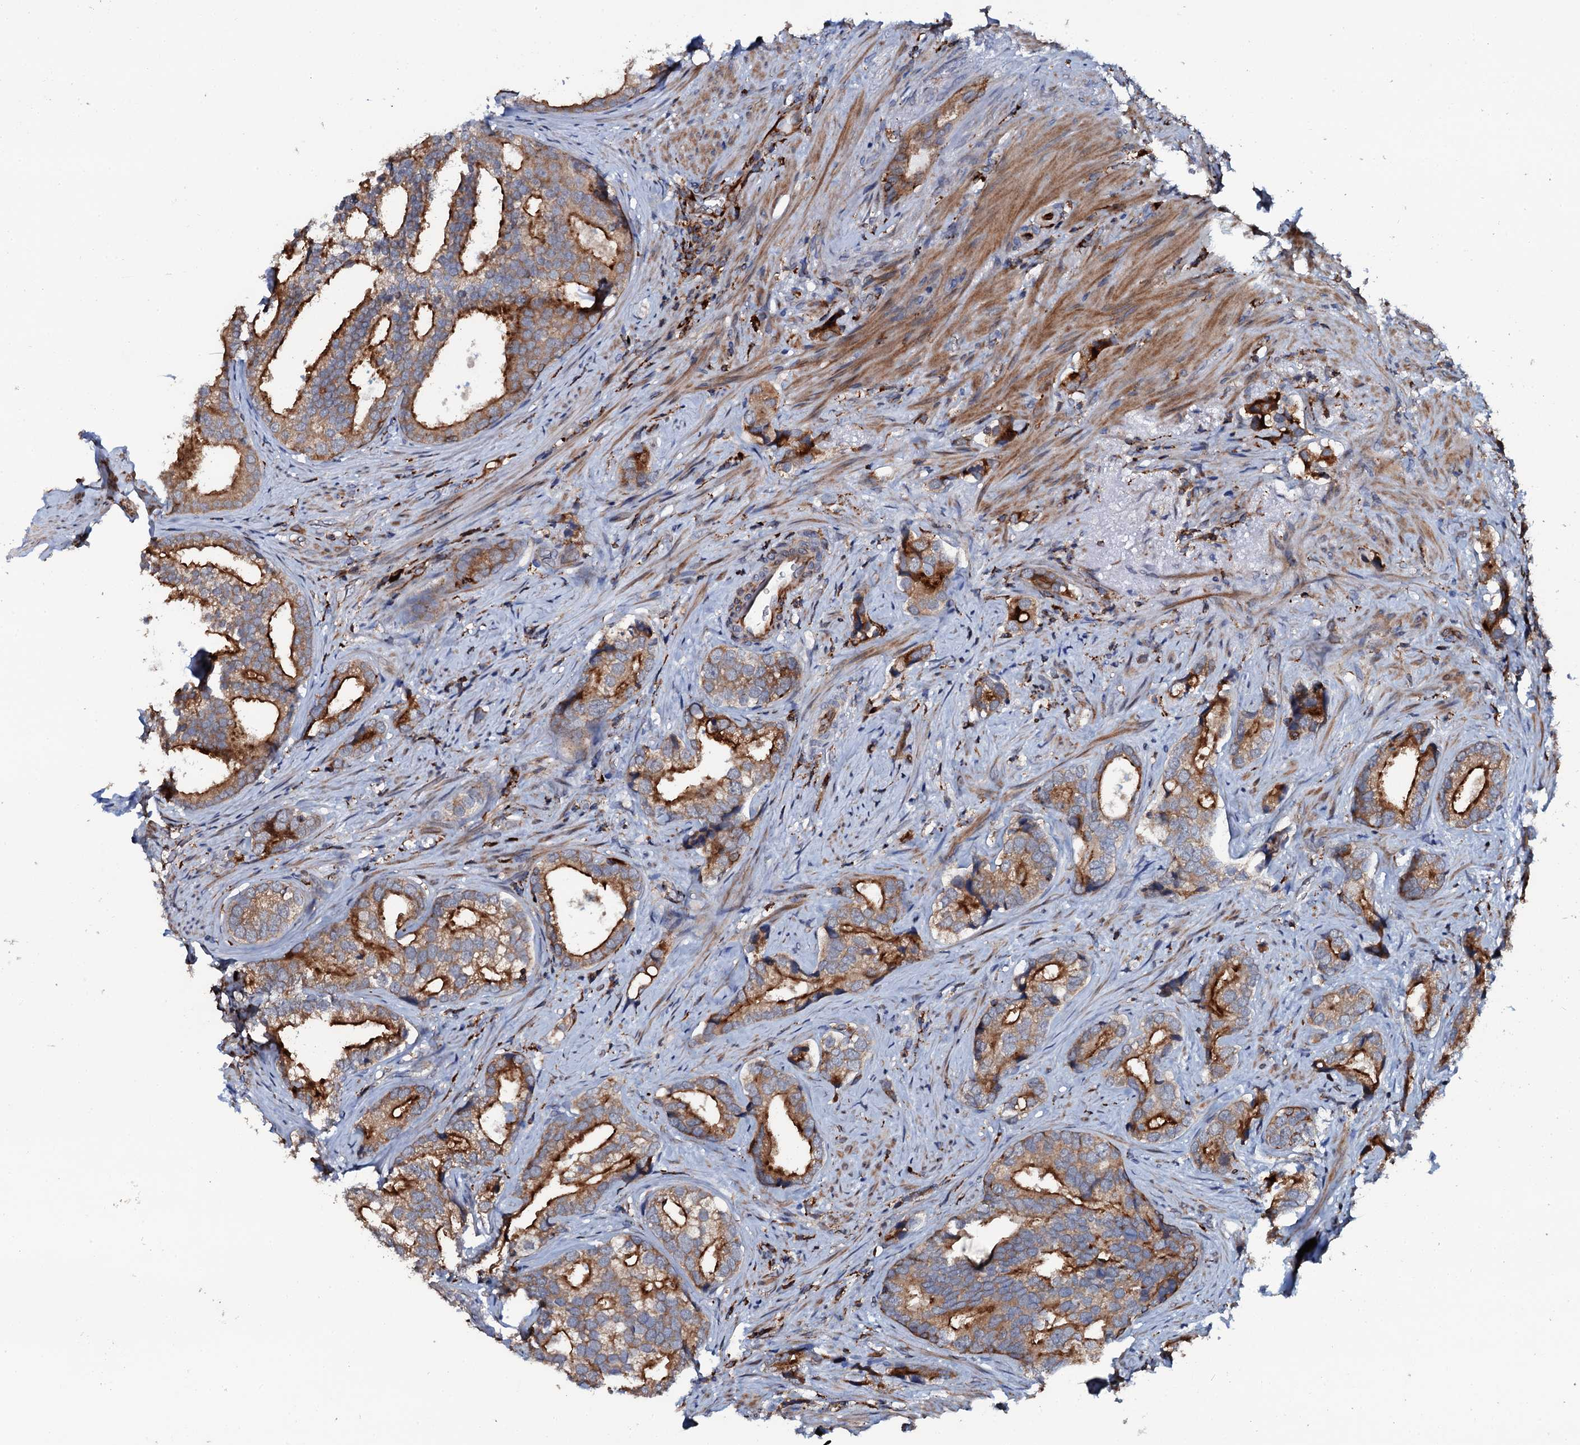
{"staining": {"intensity": "strong", "quantity": ">75%", "location": "cytoplasmic/membranous"}, "tissue": "prostate cancer", "cell_type": "Tumor cells", "image_type": "cancer", "snomed": [{"axis": "morphology", "description": "Adenocarcinoma, High grade"}, {"axis": "topography", "description": "Prostate"}], "caption": "Prostate cancer (high-grade adenocarcinoma) stained with a brown dye reveals strong cytoplasmic/membranous positive staining in approximately >75% of tumor cells.", "gene": "VAMP8", "patient": {"sex": "male", "age": 75}}